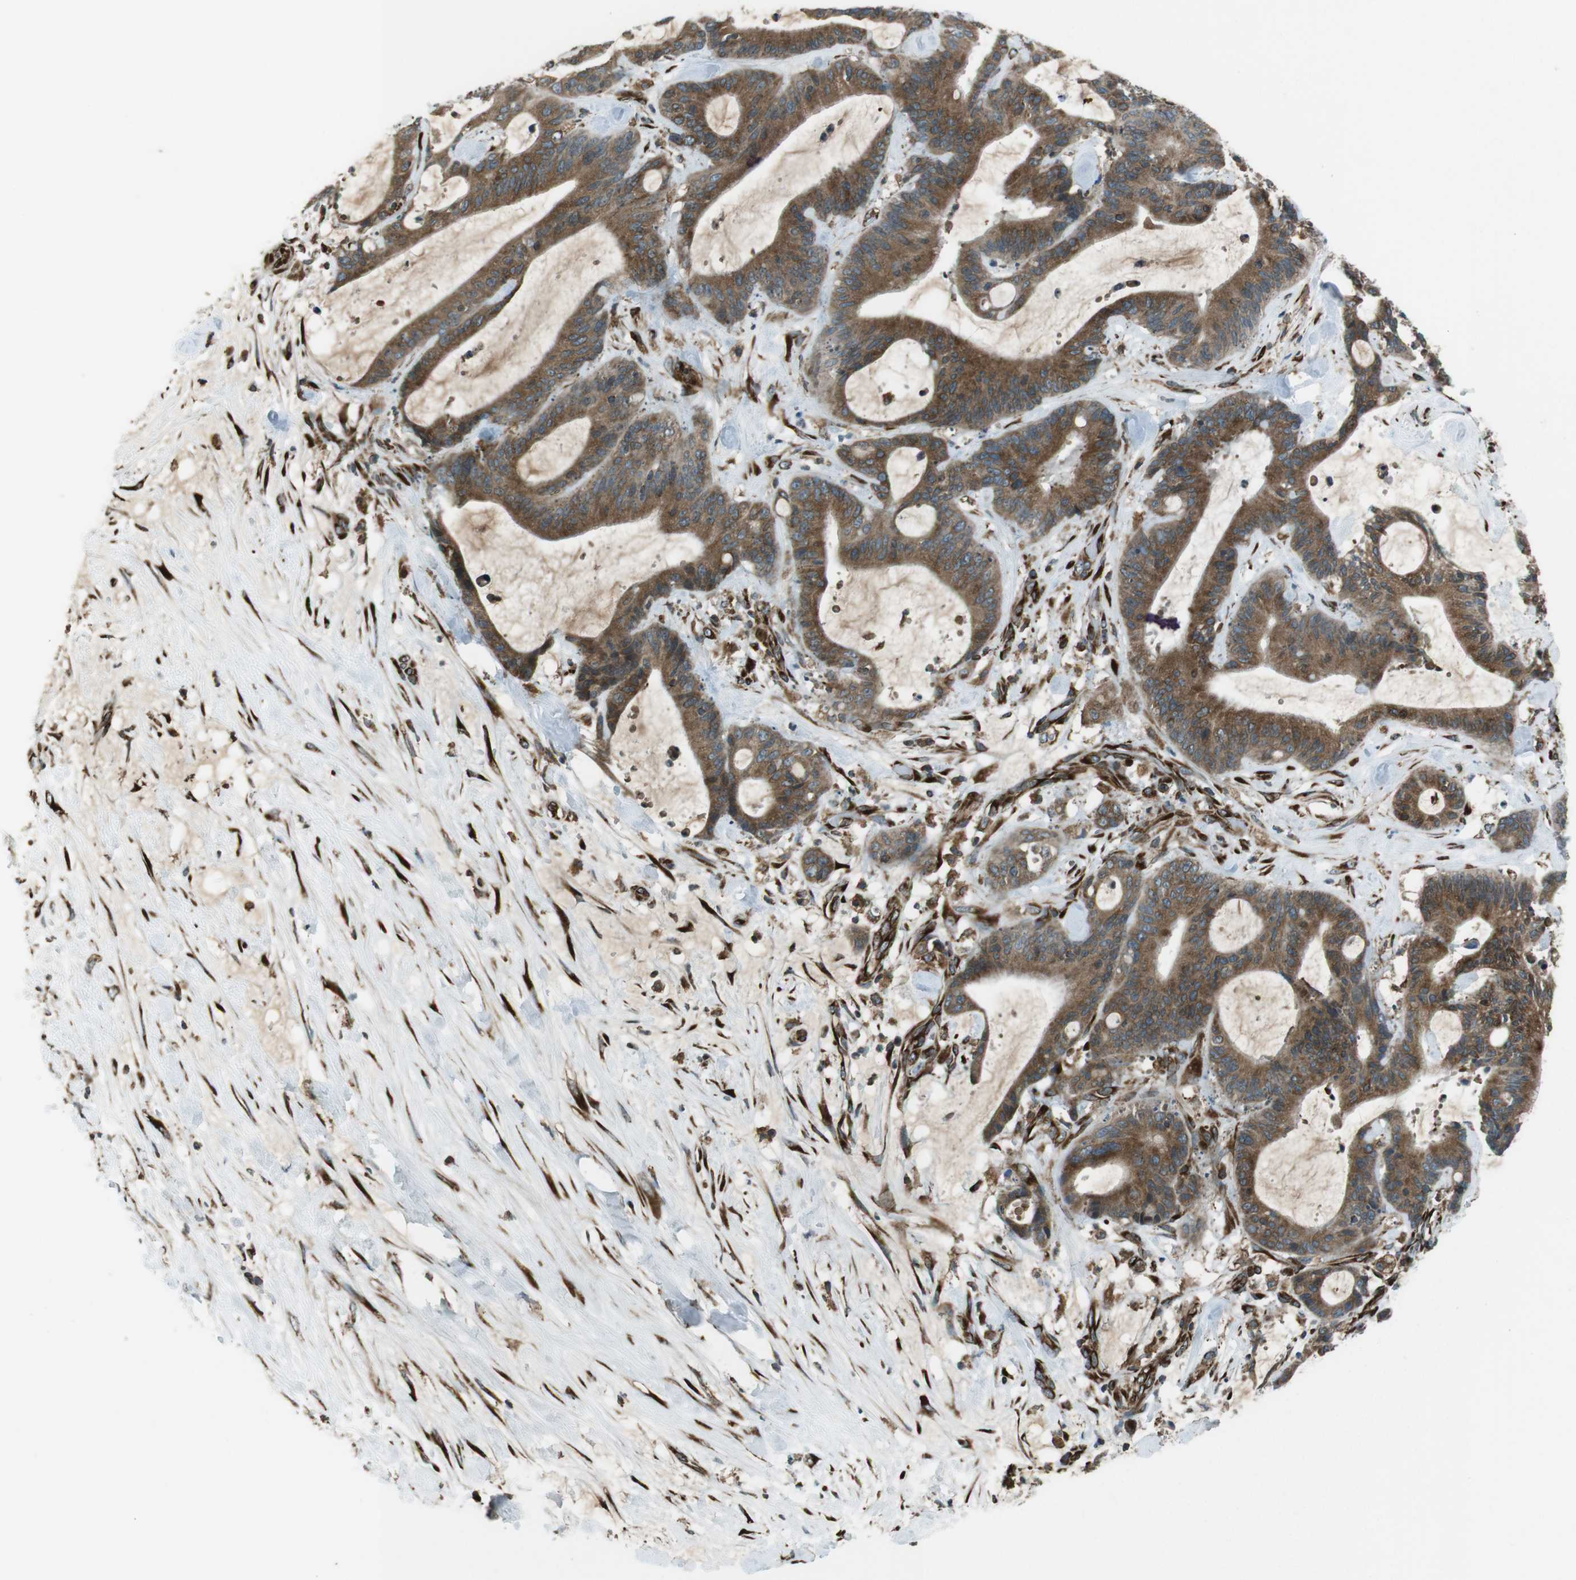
{"staining": {"intensity": "strong", "quantity": ">75%", "location": "cytoplasmic/membranous"}, "tissue": "liver cancer", "cell_type": "Tumor cells", "image_type": "cancer", "snomed": [{"axis": "morphology", "description": "Cholangiocarcinoma"}, {"axis": "topography", "description": "Liver"}], "caption": "Immunohistochemical staining of cholangiocarcinoma (liver) reveals high levels of strong cytoplasmic/membranous expression in about >75% of tumor cells.", "gene": "KTN1", "patient": {"sex": "female", "age": 73}}